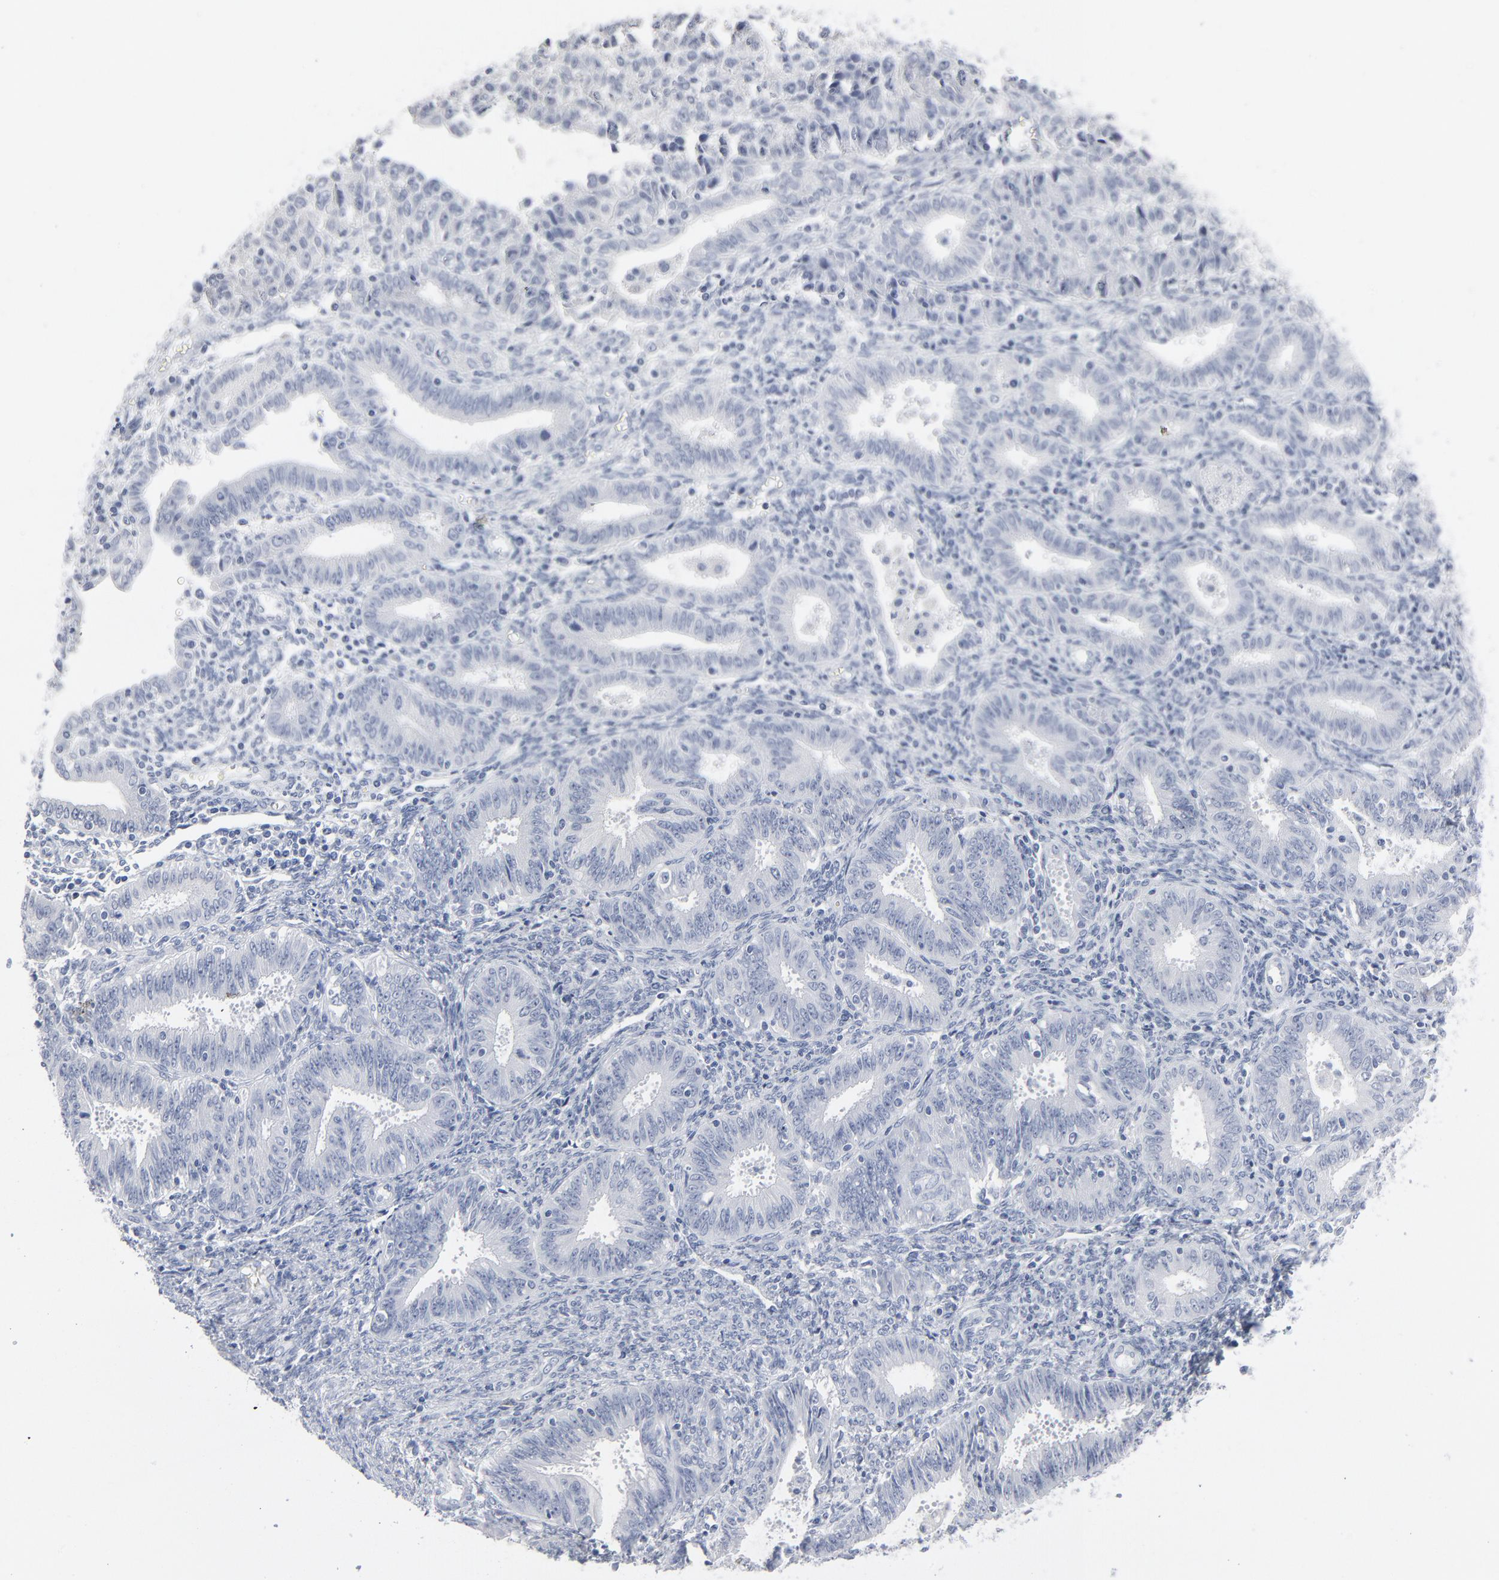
{"staining": {"intensity": "negative", "quantity": "none", "location": "none"}, "tissue": "endometrial cancer", "cell_type": "Tumor cells", "image_type": "cancer", "snomed": [{"axis": "morphology", "description": "Adenocarcinoma, NOS"}, {"axis": "topography", "description": "Endometrium"}], "caption": "A micrograph of endometrial cancer stained for a protein displays no brown staining in tumor cells.", "gene": "PAGE1", "patient": {"sex": "female", "age": 42}}